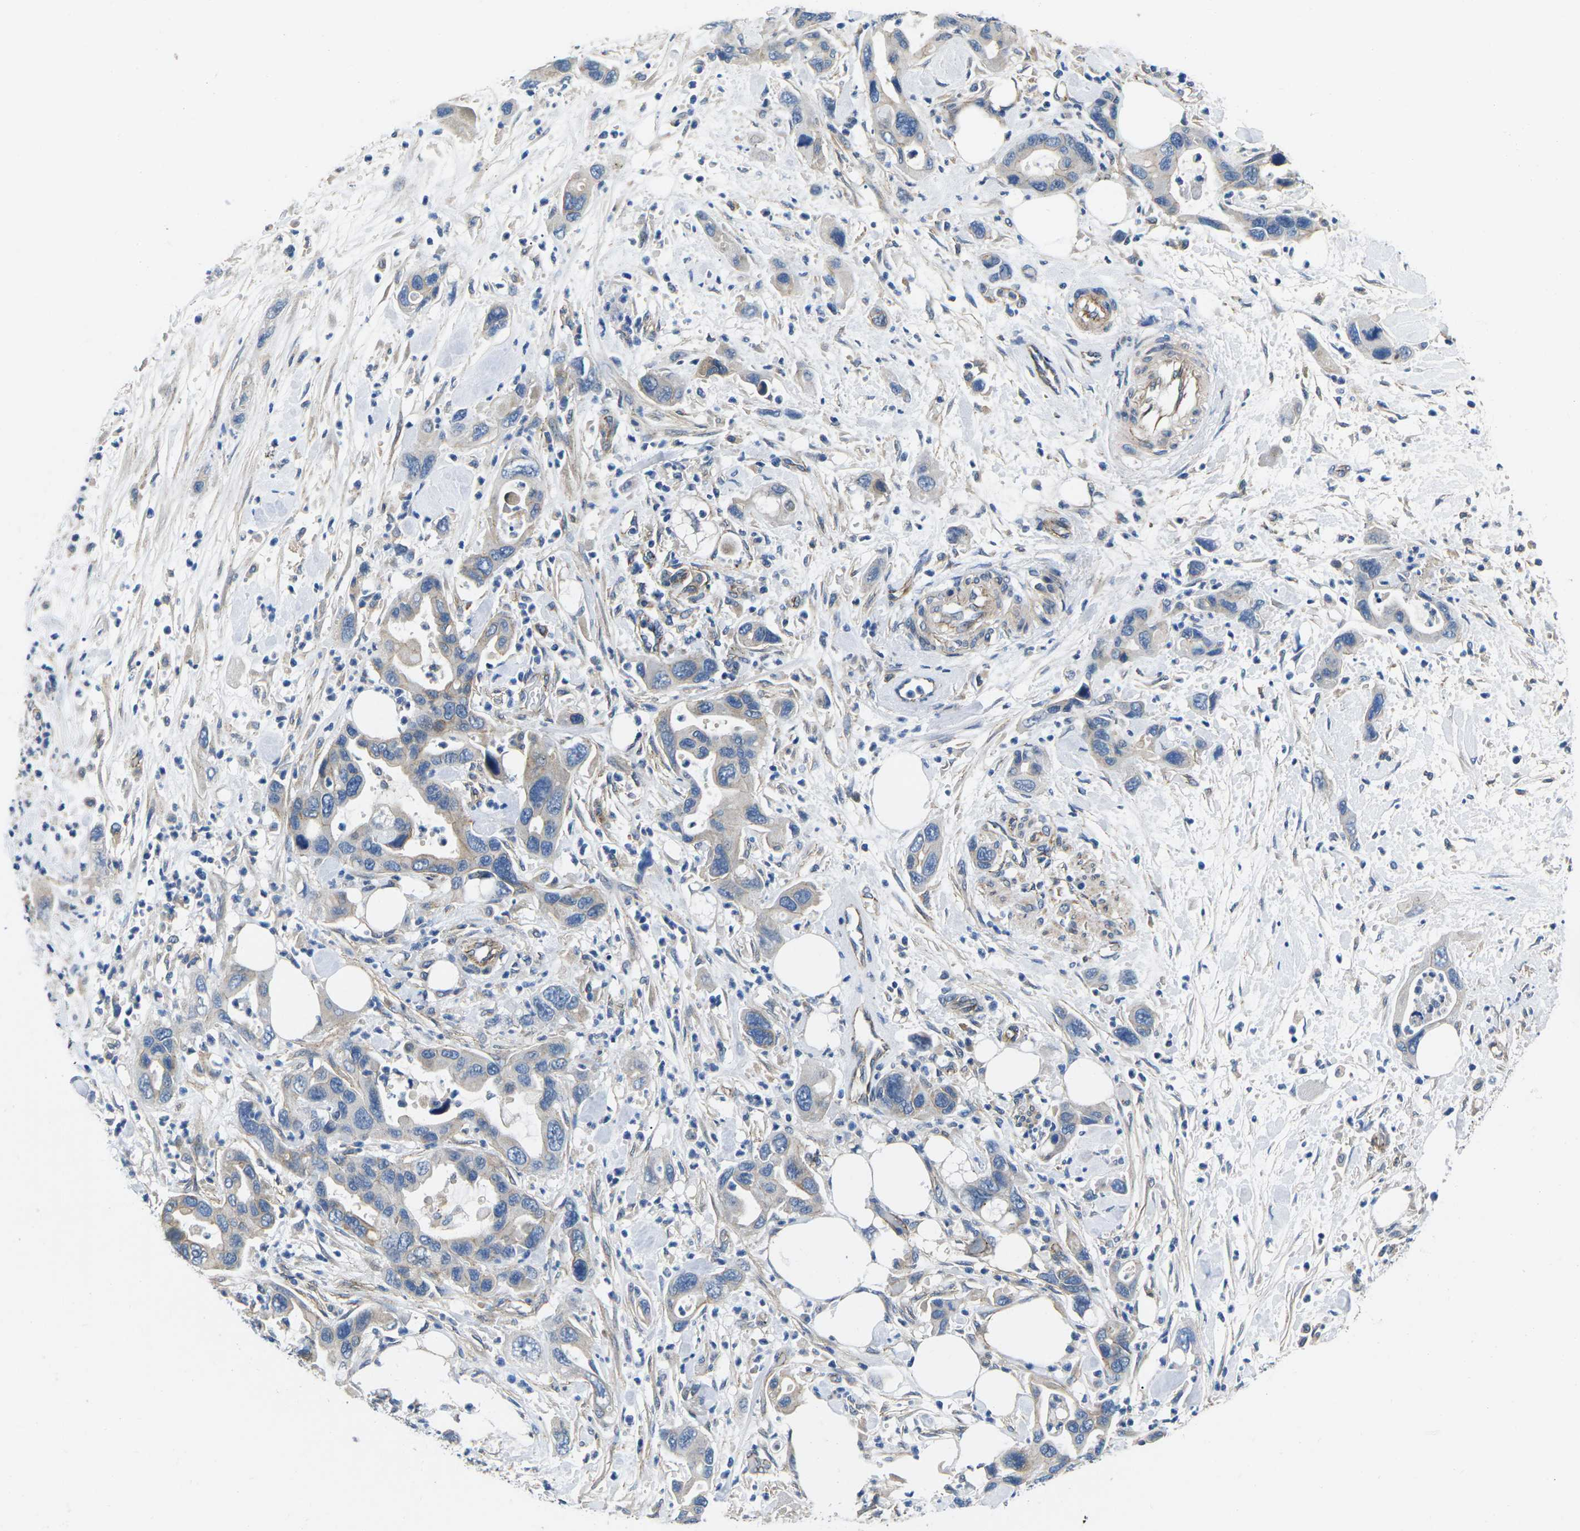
{"staining": {"intensity": "weak", "quantity": "<25%", "location": "cytoplasmic/membranous"}, "tissue": "pancreatic cancer", "cell_type": "Tumor cells", "image_type": "cancer", "snomed": [{"axis": "morphology", "description": "Normal tissue, NOS"}, {"axis": "morphology", "description": "Adenocarcinoma, NOS"}, {"axis": "topography", "description": "Pancreas"}], "caption": "Image shows no protein positivity in tumor cells of adenocarcinoma (pancreatic) tissue.", "gene": "CTNND1", "patient": {"sex": "female", "age": 71}}